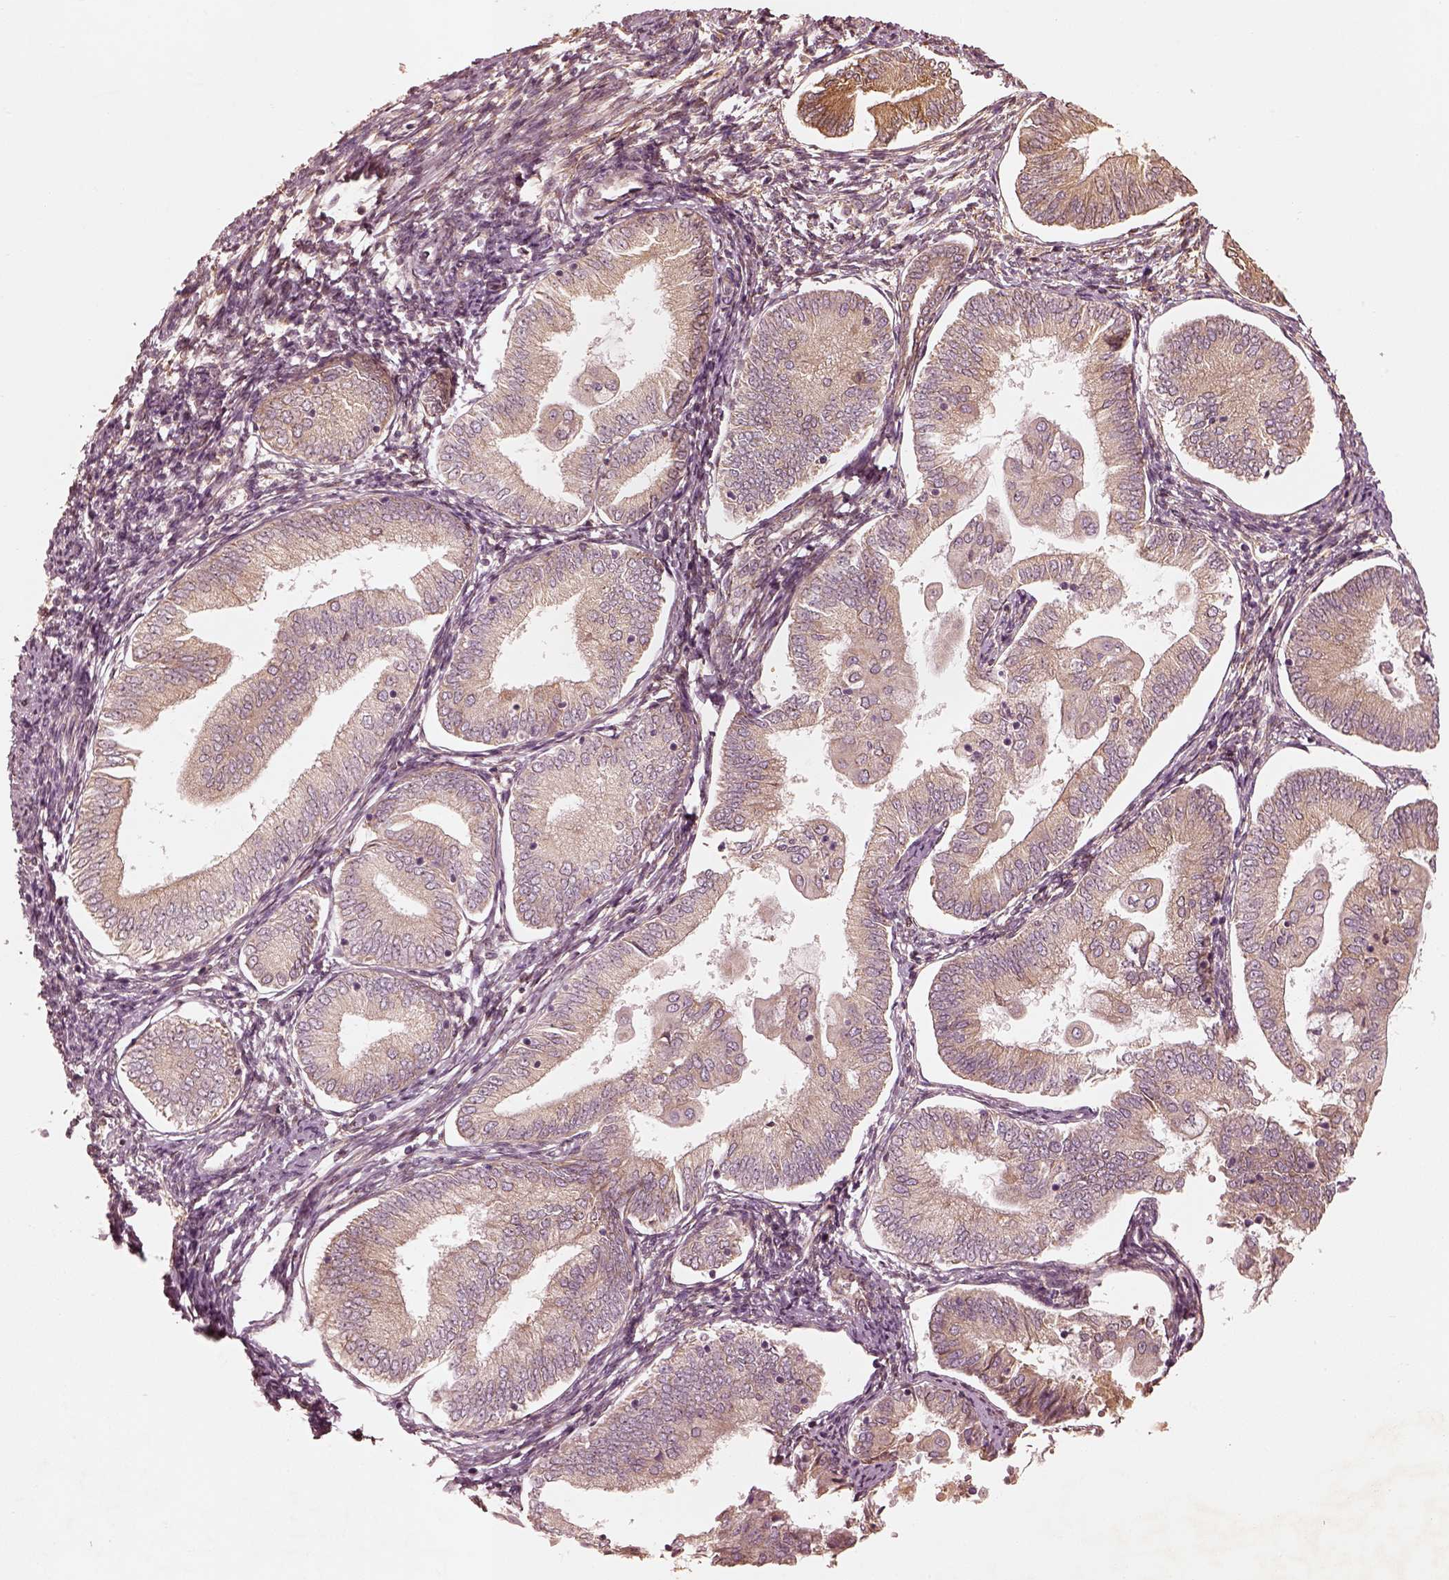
{"staining": {"intensity": "moderate", "quantity": ">75%", "location": "cytoplasmic/membranous"}, "tissue": "endometrial cancer", "cell_type": "Tumor cells", "image_type": "cancer", "snomed": [{"axis": "morphology", "description": "Adenocarcinoma, NOS"}, {"axis": "topography", "description": "Endometrium"}], "caption": "This micrograph displays IHC staining of human endometrial cancer, with medium moderate cytoplasmic/membranous expression in approximately >75% of tumor cells.", "gene": "WLS", "patient": {"sex": "female", "age": 55}}